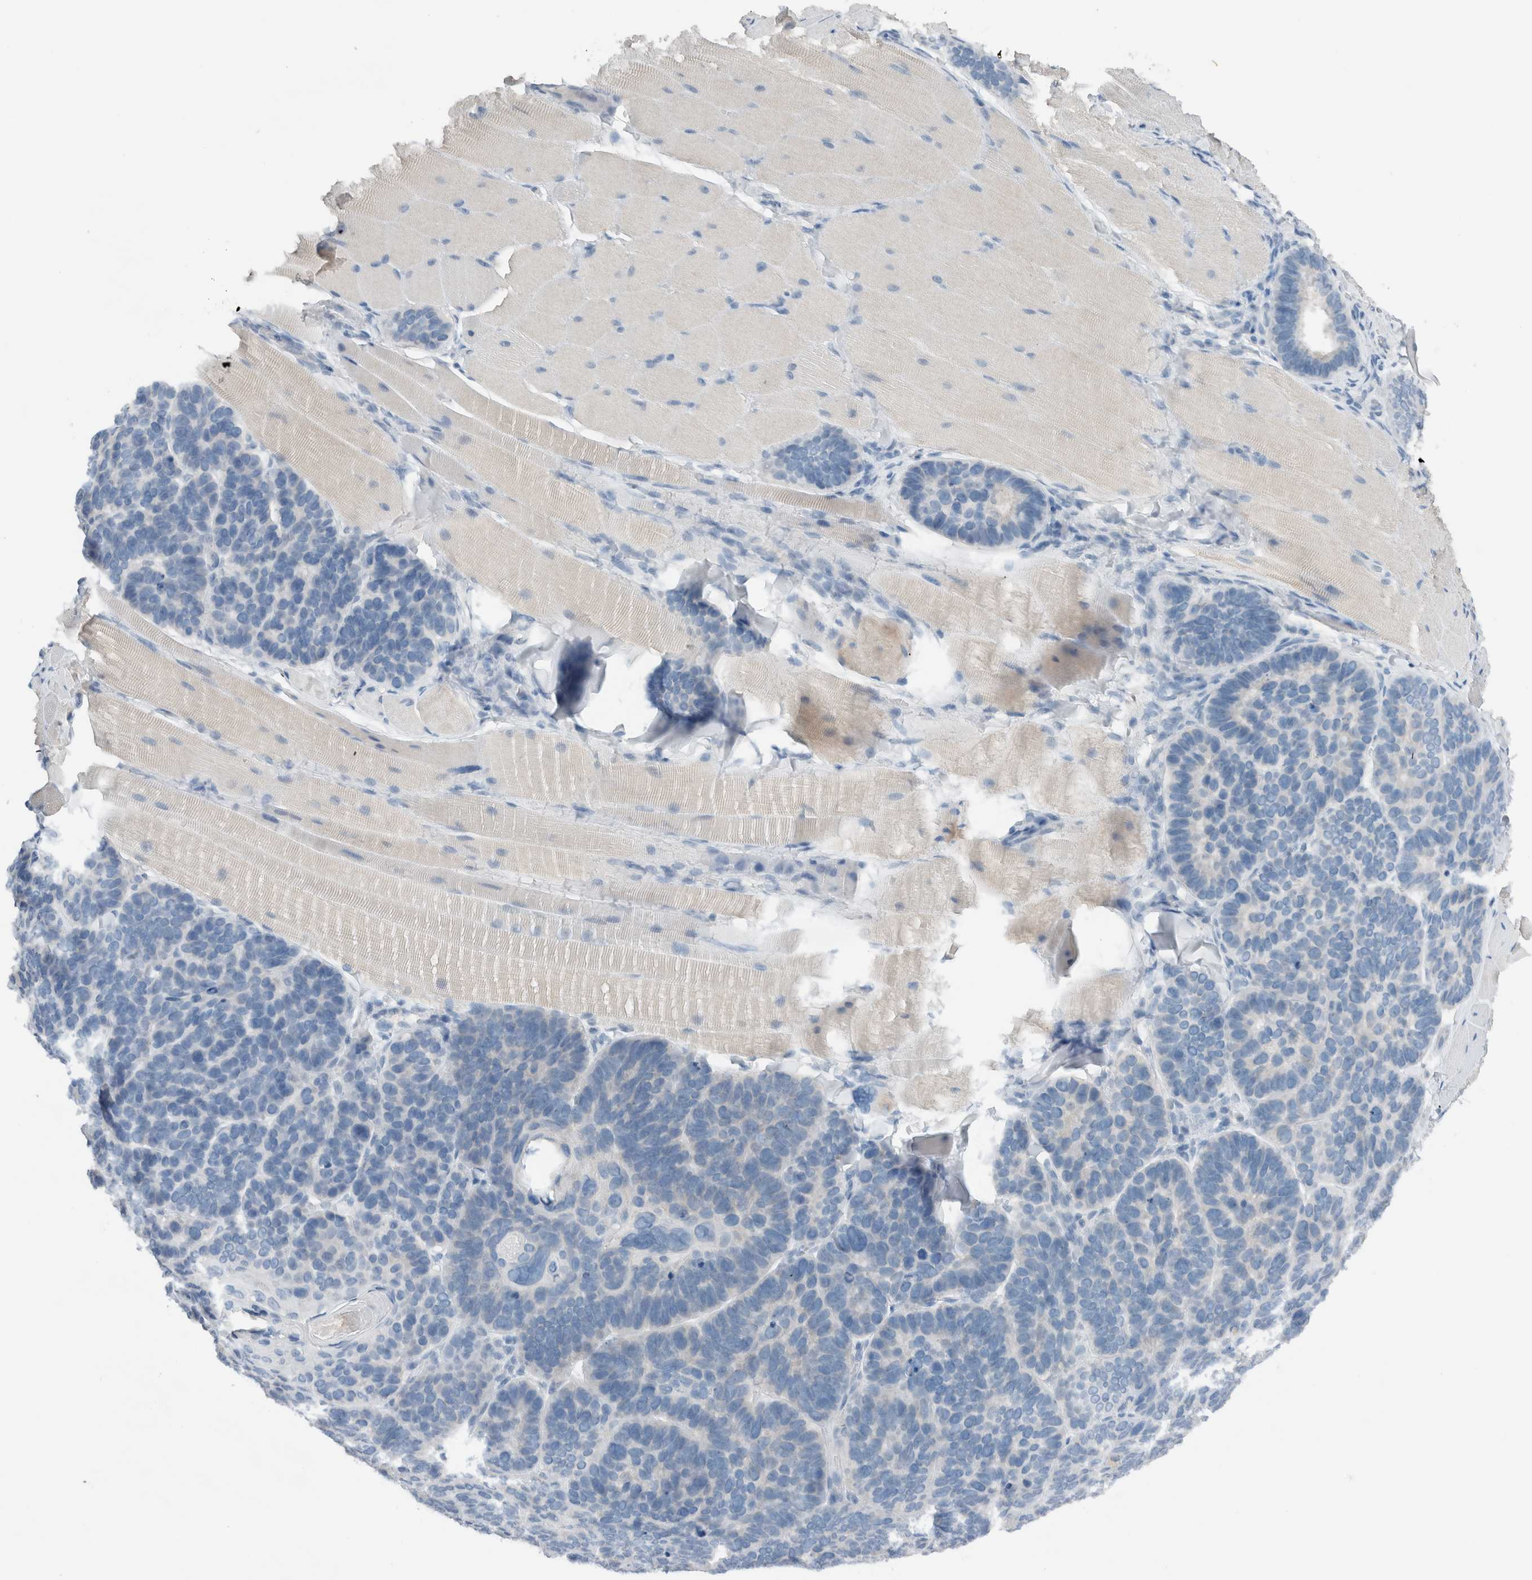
{"staining": {"intensity": "negative", "quantity": "none", "location": "none"}, "tissue": "skin cancer", "cell_type": "Tumor cells", "image_type": "cancer", "snomed": [{"axis": "morphology", "description": "Basal cell carcinoma"}, {"axis": "topography", "description": "Skin"}], "caption": "DAB (3,3'-diaminobenzidine) immunohistochemical staining of human skin cancer (basal cell carcinoma) displays no significant positivity in tumor cells.", "gene": "DUOX1", "patient": {"sex": "male", "age": 62}}